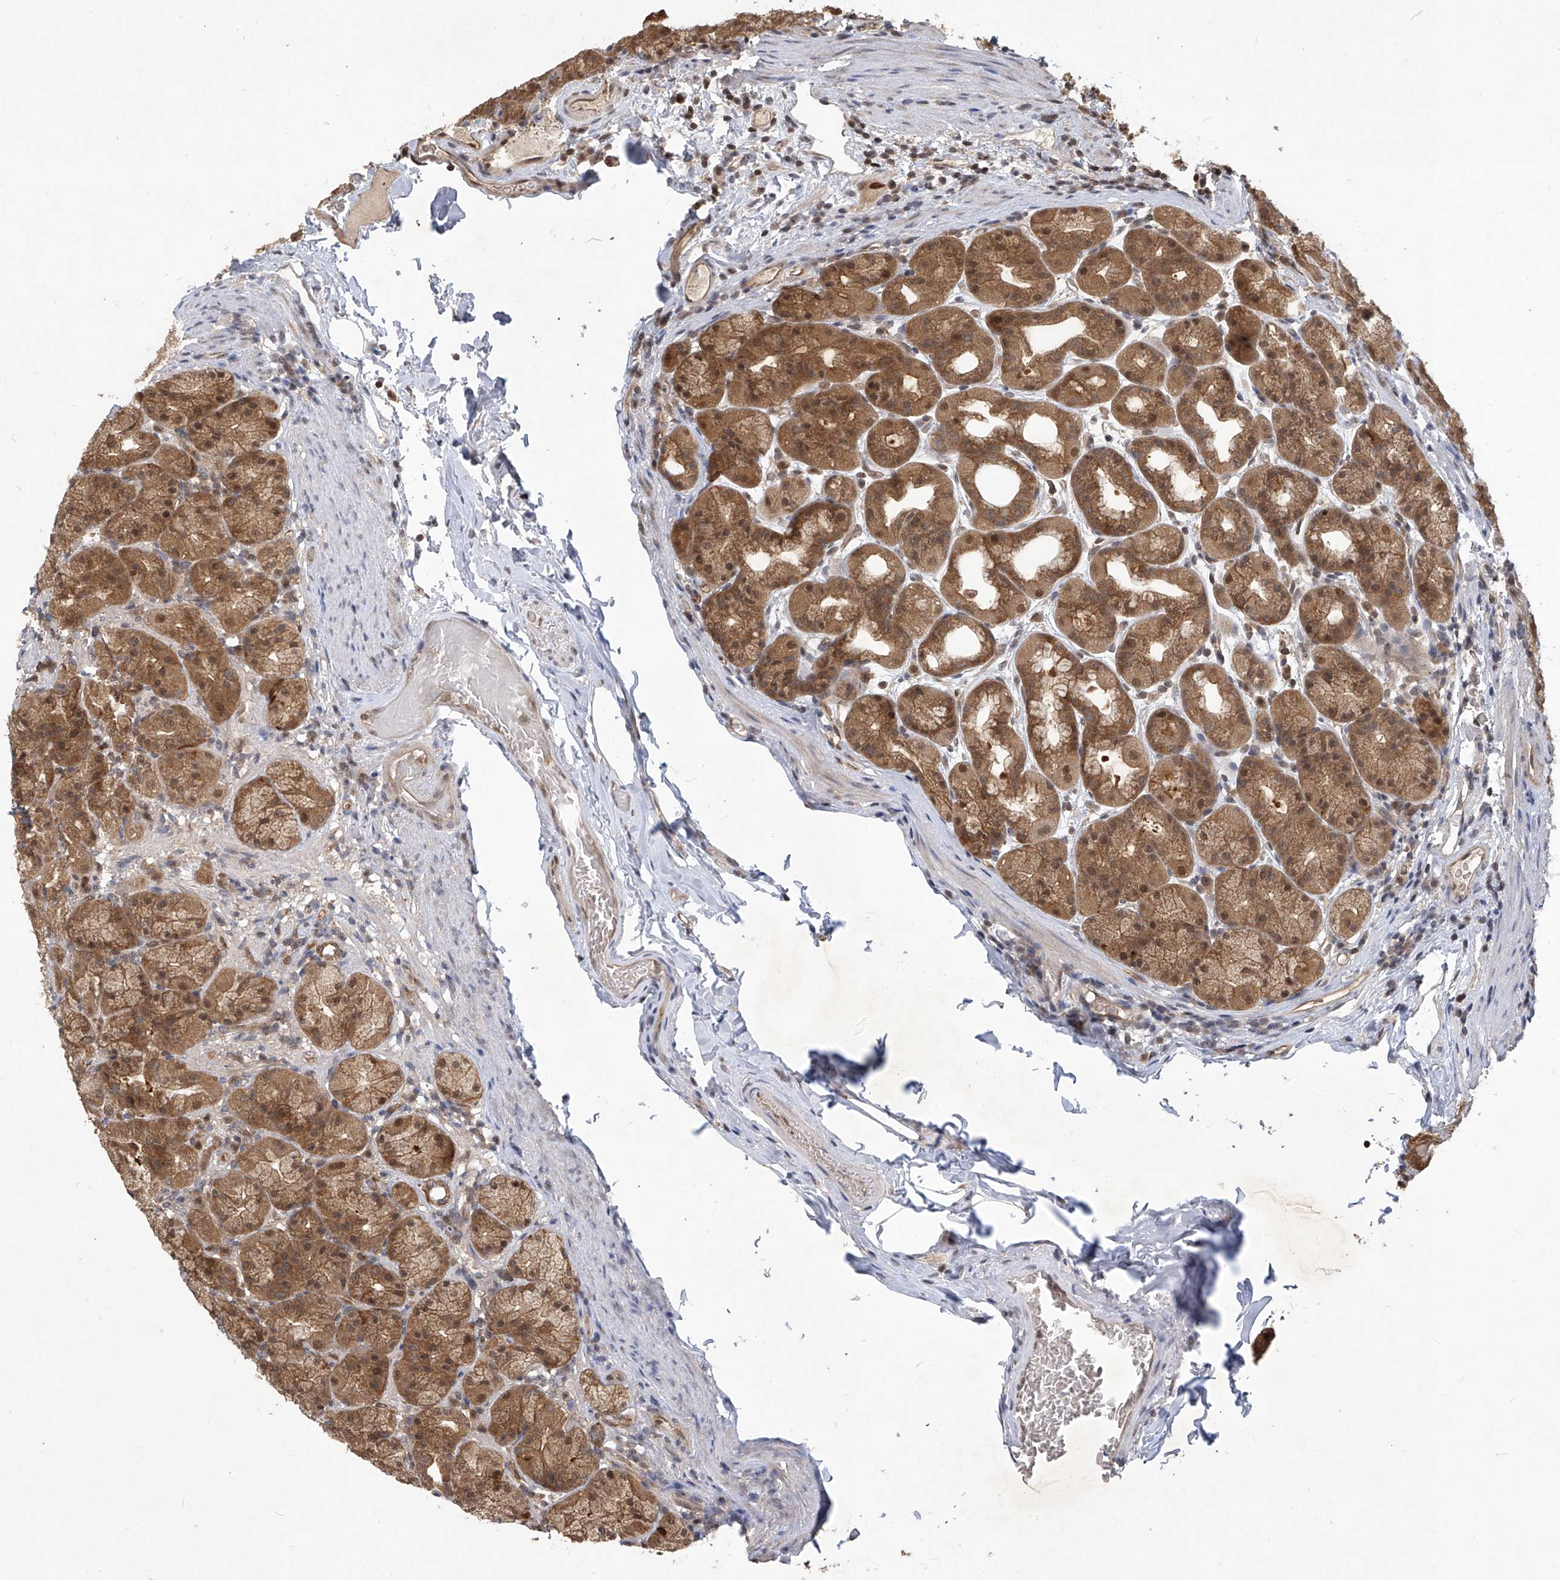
{"staining": {"intensity": "strong", "quantity": ">75%", "location": "cytoplasmic/membranous,nuclear"}, "tissue": "stomach", "cell_type": "Glandular cells", "image_type": "normal", "snomed": [{"axis": "morphology", "description": "Normal tissue, NOS"}, {"axis": "topography", "description": "Stomach, upper"}], "caption": "Immunohistochemistry staining of benign stomach, which demonstrates high levels of strong cytoplasmic/membranous,nuclear expression in approximately >75% of glandular cells indicating strong cytoplasmic/membranous,nuclear protein positivity. The staining was performed using DAB (3,3'-diaminobenzidine) (brown) for protein detection and nuclei were counterstained in hematoxylin (blue).", "gene": "PSMB1", "patient": {"sex": "male", "age": 68}}